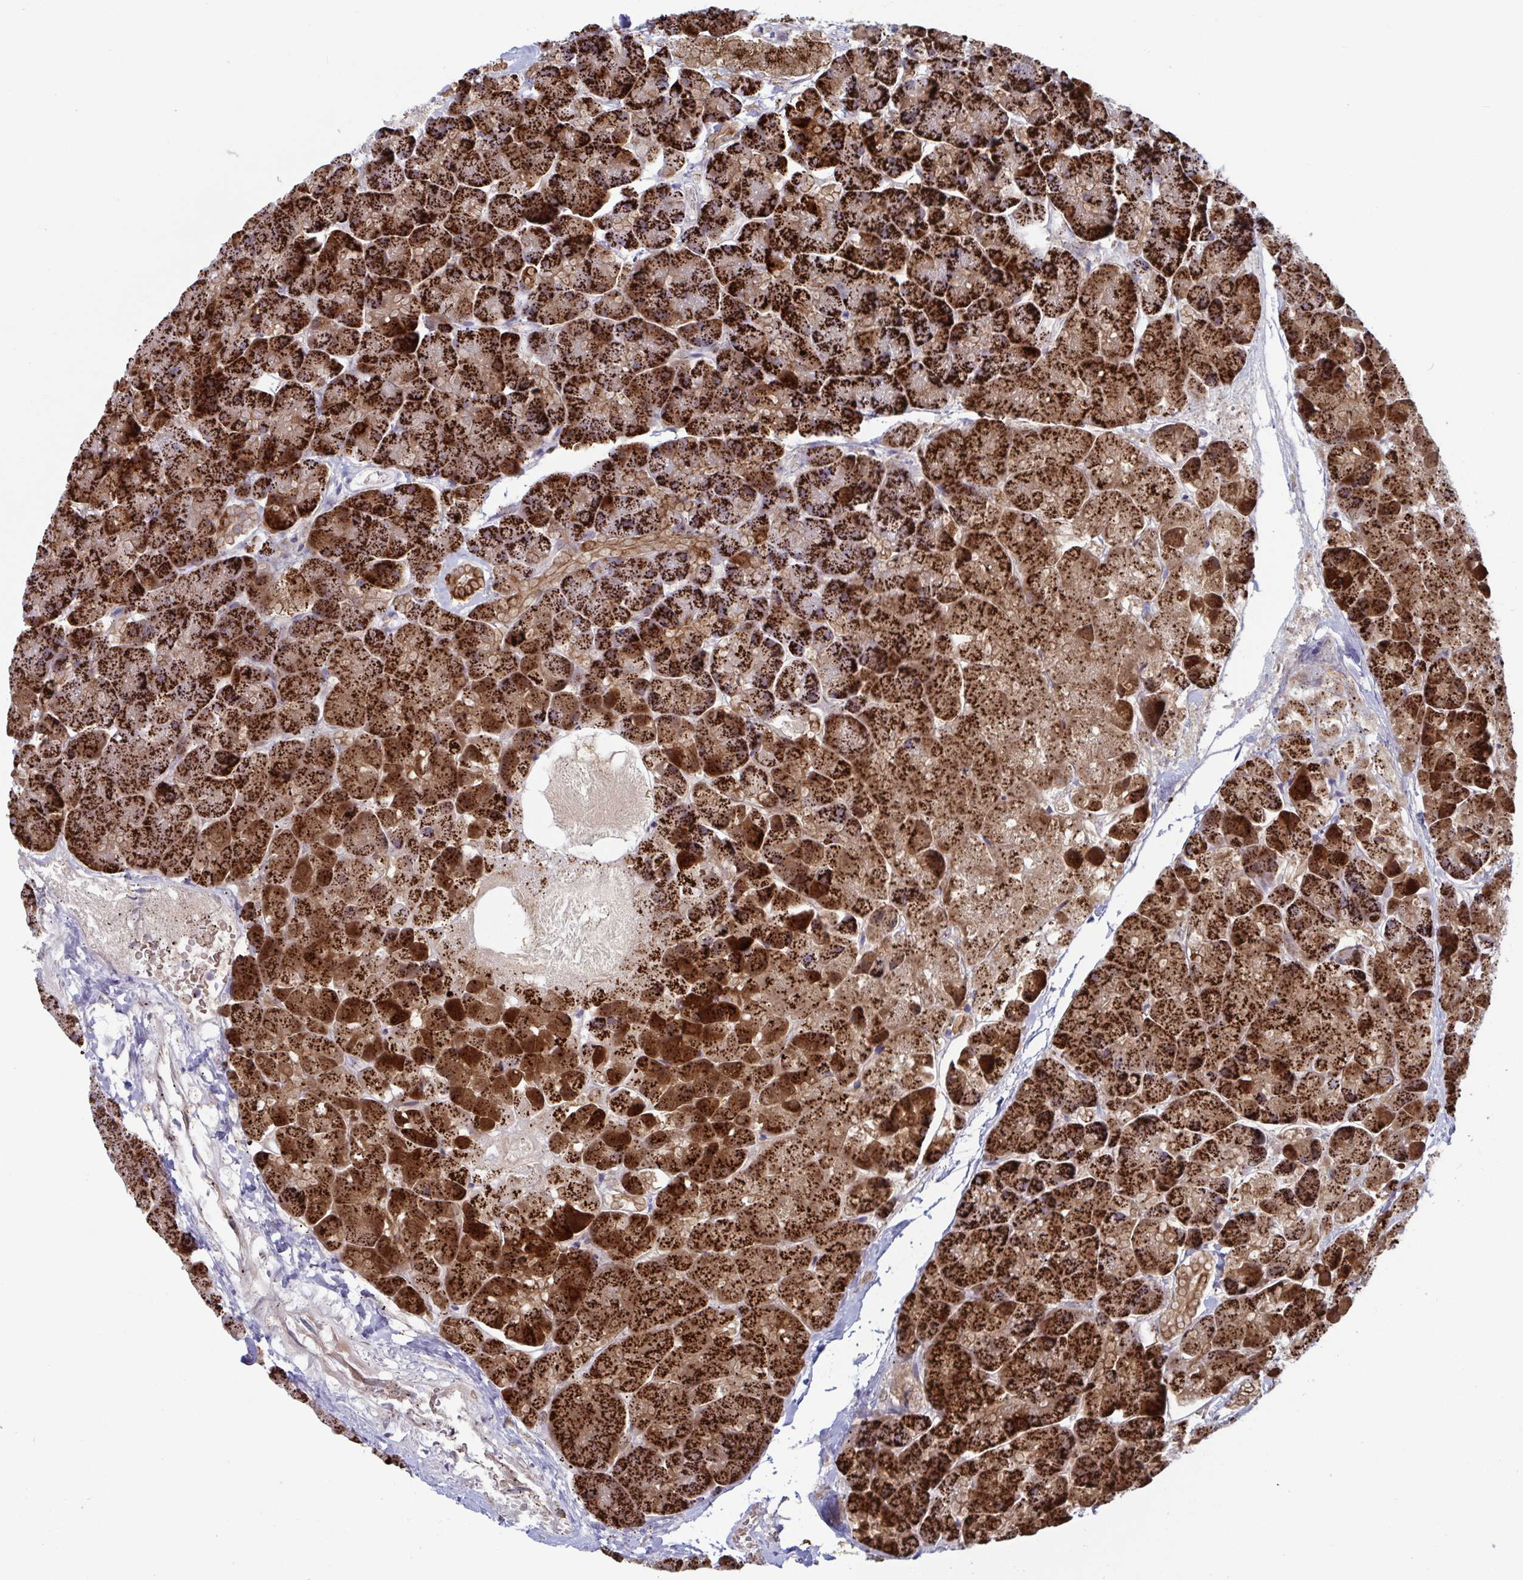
{"staining": {"intensity": "strong", "quantity": ">75%", "location": "cytoplasmic/membranous"}, "tissue": "pancreas", "cell_type": "Exocrine glandular cells", "image_type": "normal", "snomed": [{"axis": "morphology", "description": "Normal tissue, NOS"}, {"axis": "topography", "description": "Pancreas"}, {"axis": "topography", "description": "Peripheral nerve tissue"}], "caption": "The histopathology image exhibits a brown stain indicating the presence of a protein in the cytoplasmic/membranous of exocrine glandular cells in pancreas. (IHC, brightfield microscopy, high magnification).", "gene": "BCAT2", "patient": {"sex": "male", "age": 54}}